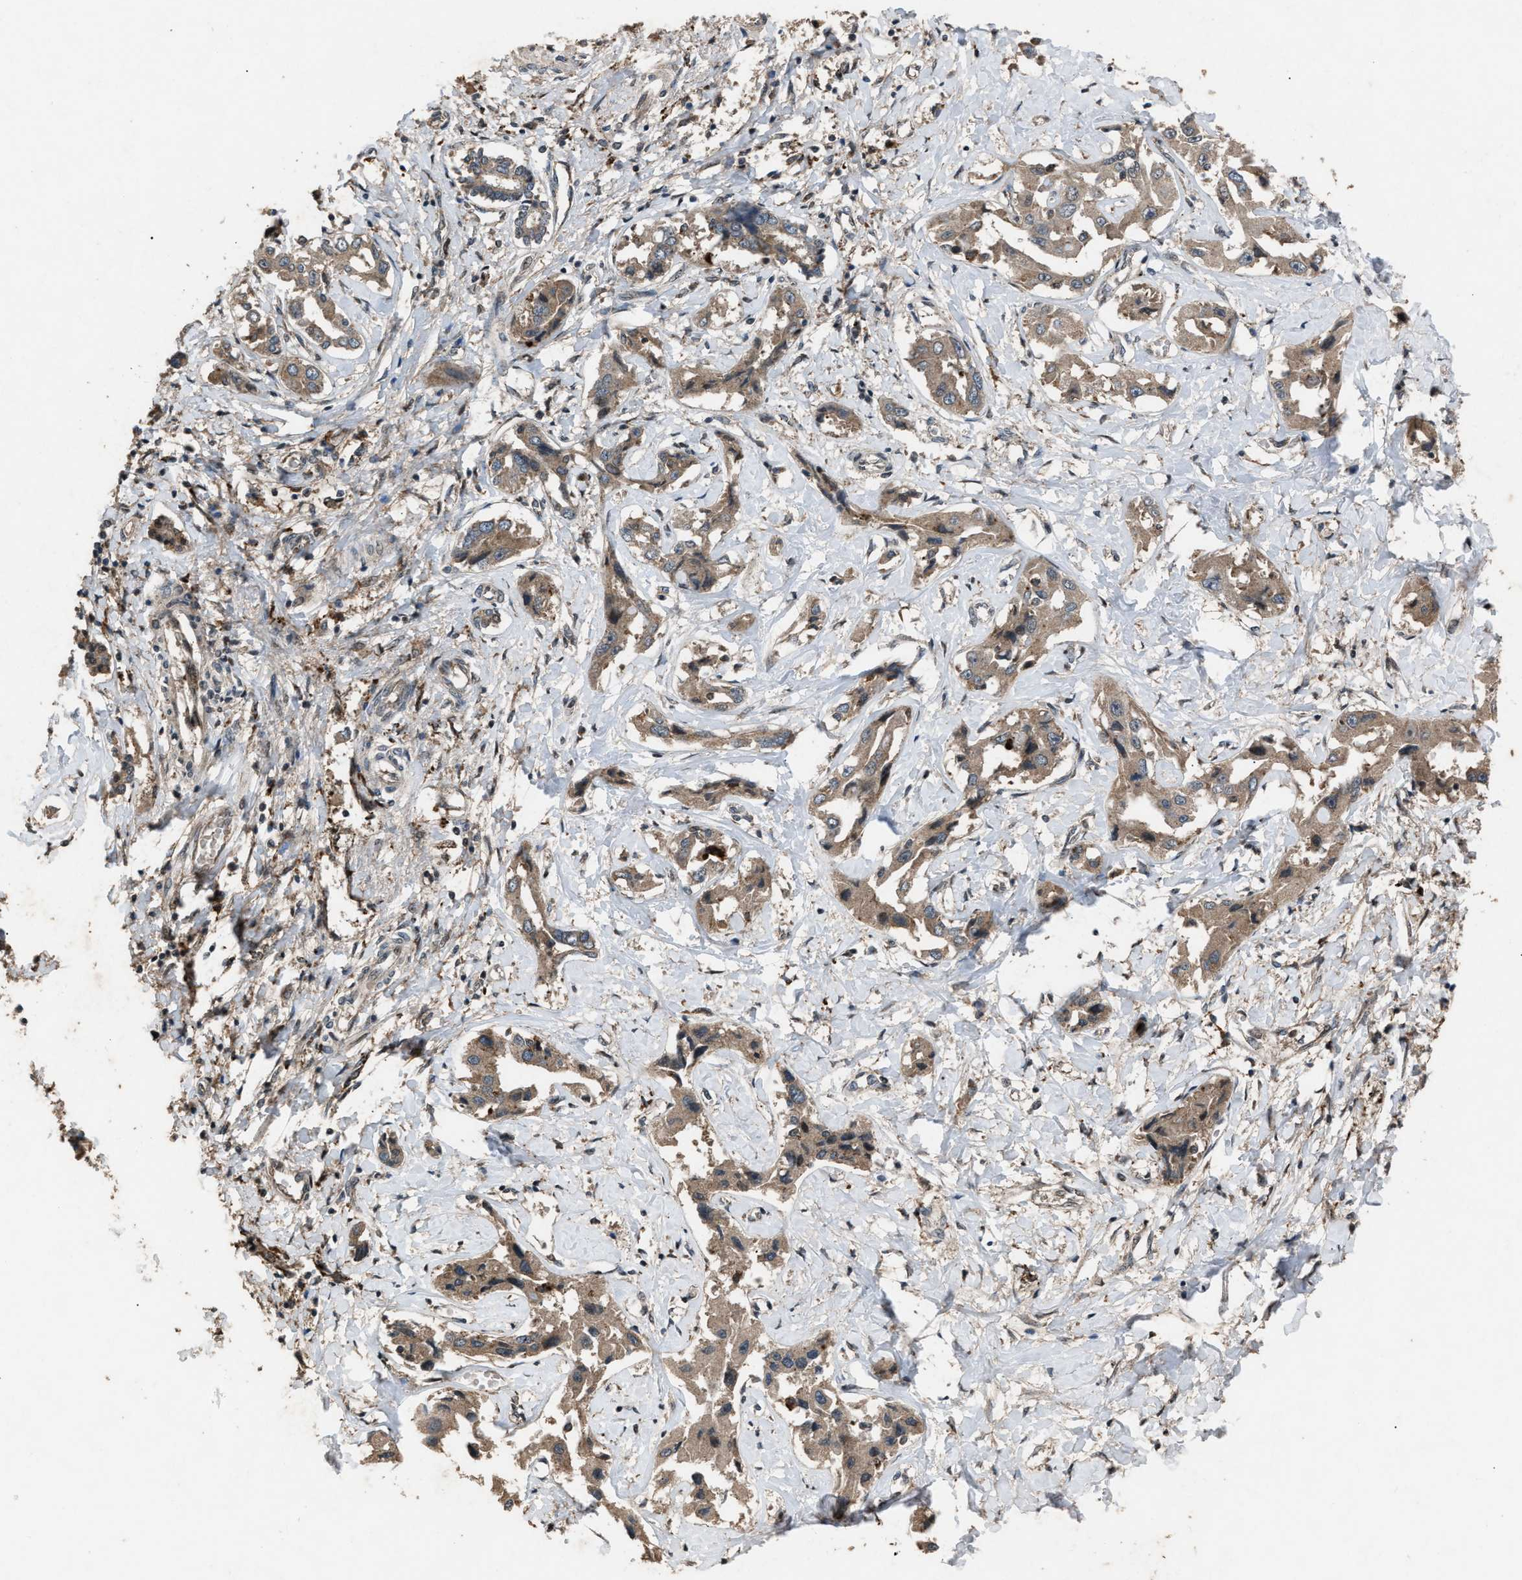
{"staining": {"intensity": "weak", "quantity": ">75%", "location": "cytoplasmic/membranous"}, "tissue": "liver cancer", "cell_type": "Tumor cells", "image_type": "cancer", "snomed": [{"axis": "morphology", "description": "Cholangiocarcinoma"}, {"axis": "topography", "description": "Liver"}], "caption": "DAB (3,3'-diaminobenzidine) immunohistochemical staining of cholangiocarcinoma (liver) displays weak cytoplasmic/membranous protein positivity in approximately >75% of tumor cells.", "gene": "PSMD1", "patient": {"sex": "male", "age": 59}}